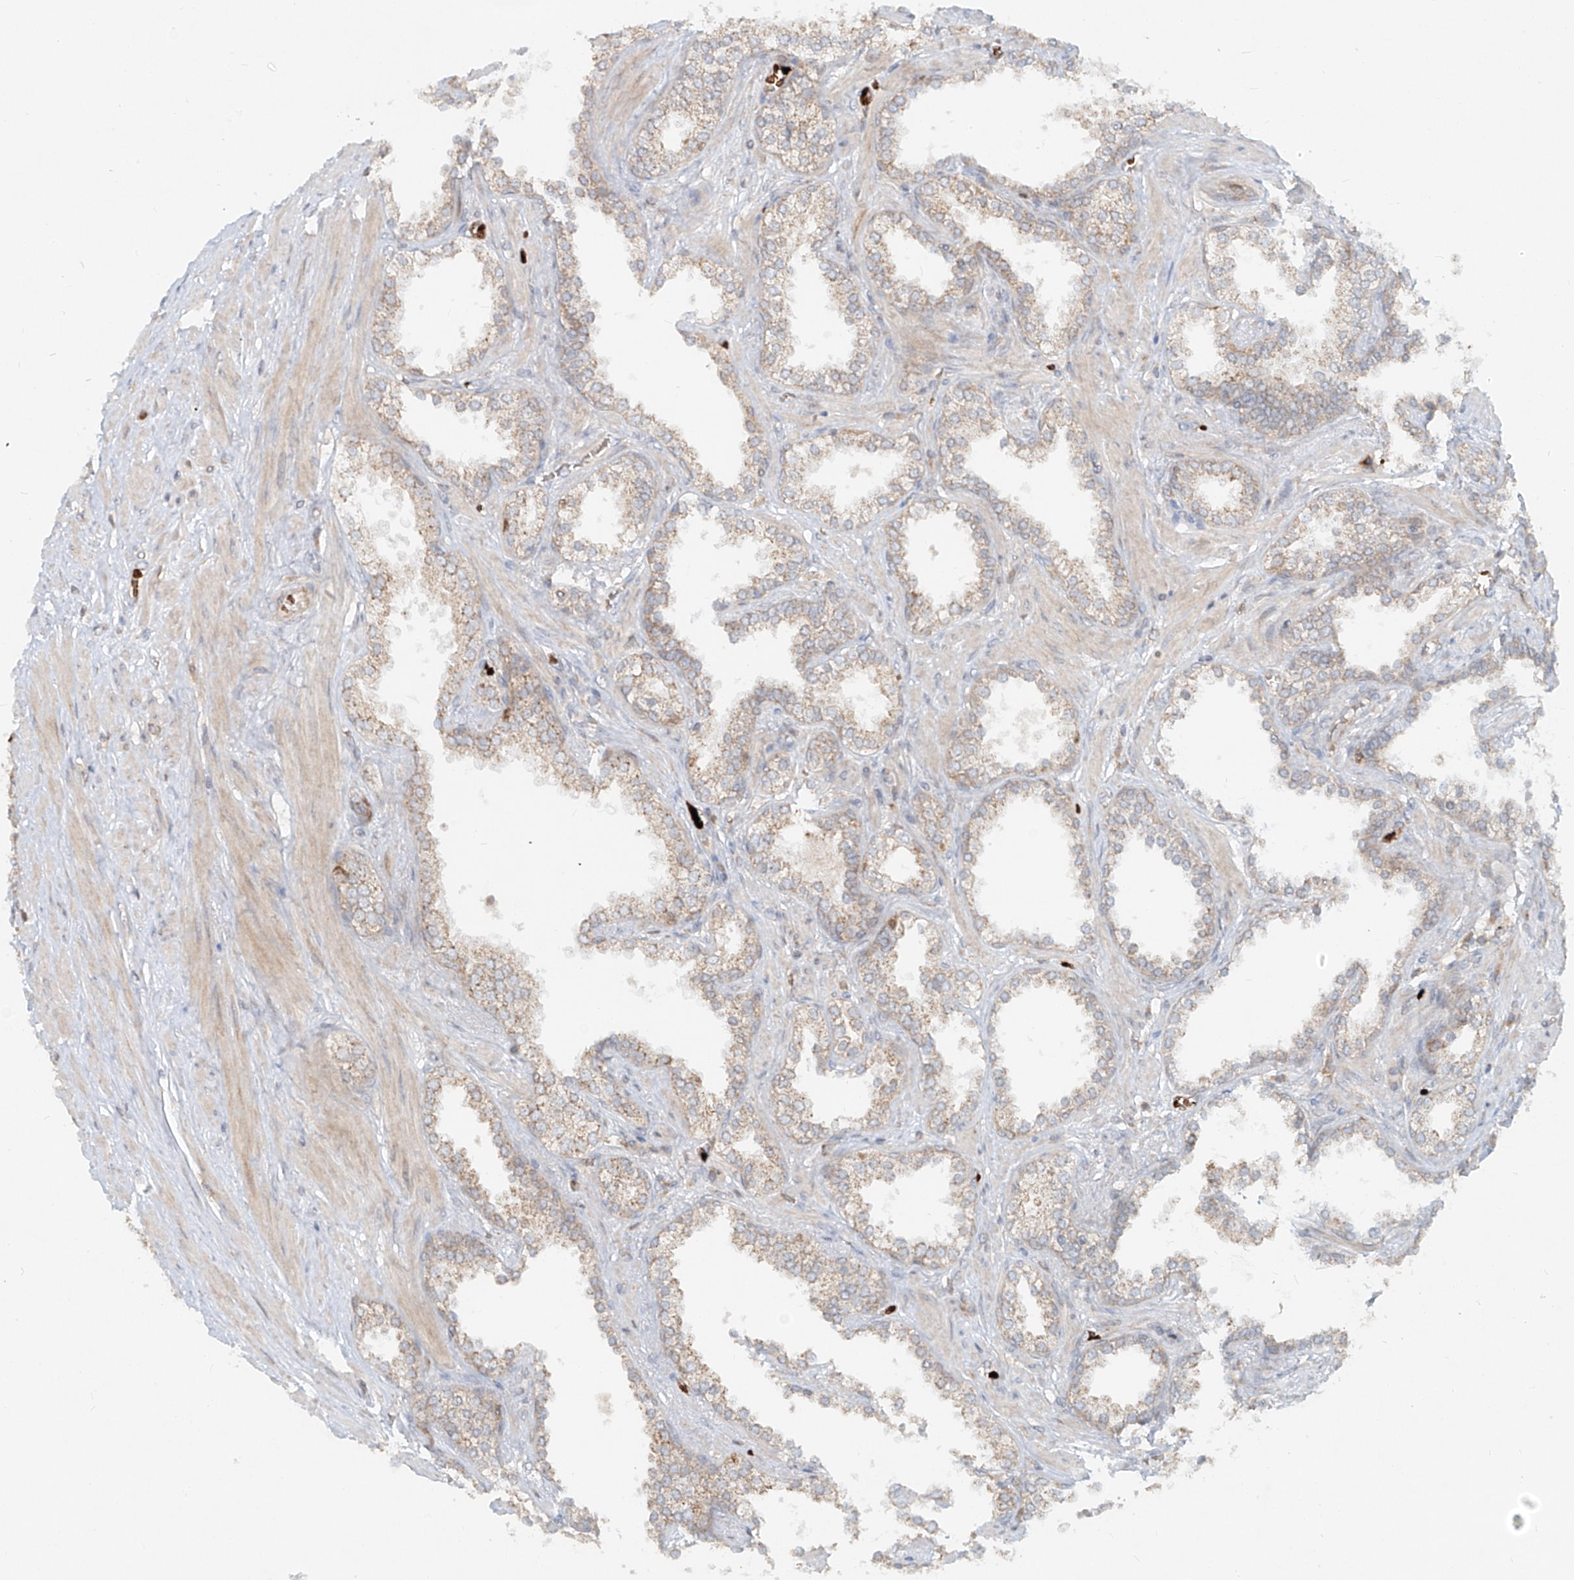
{"staining": {"intensity": "weak", "quantity": "25%-75%", "location": "cytoplasmic/membranous"}, "tissue": "prostate cancer", "cell_type": "Tumor cells", "image_type": "cancer", "snomed": [{"axis": "morphology", "description": "Adenocarcinoma, High grade"}, {"axis": "topography", "description": "Prostate"}], "caption": "Approximately 25%-75% of tumor cells in prostate adenocarcinoma (high-grade) exhibit weak cytoplasmic/membranous protein expression as visualized by brown immunohistochemical staining.", "gene": "FGD2", "patient": {"sex": "male", "age": 61}}